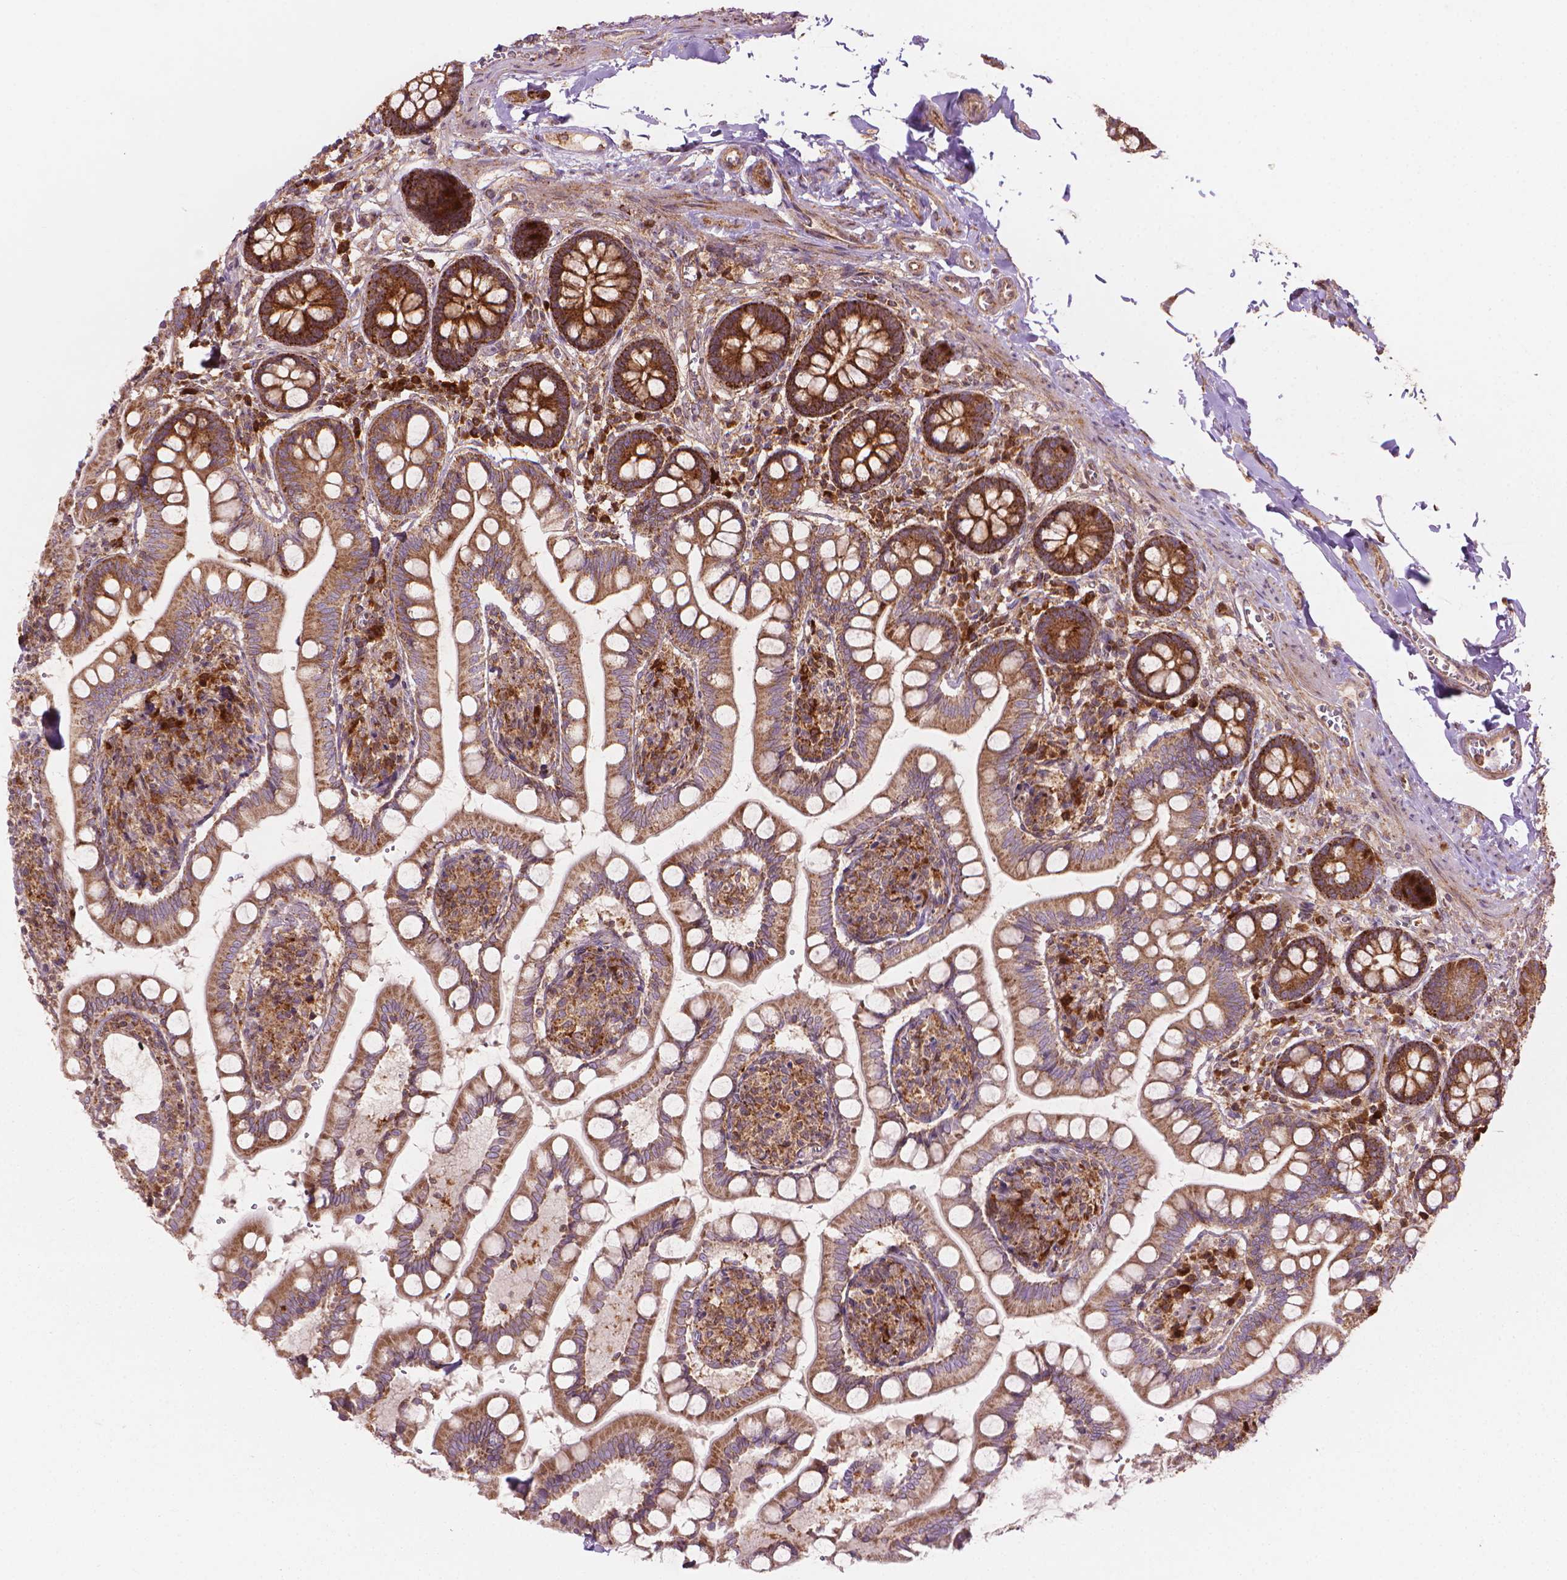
{"staining": {"intensity": "strong", "quantity": ">75%", "location": "cytoplasmic/membranous"}, "tissue": "small intestine", "cell_type": "Glandular cells", "image_type": "normal", "snomed": [{"axis": "morphology", "description": "Normal tissue, NOS"}, {"axis": "topography", "description": "Small intestine"}], "caption": "Immunohistochemistry (IHC) micrograph of unremarkable small intestine: small intestine stained using immunohistochemistry (IHC) exhibits high levels of strong protein expression localized specifically in the cytoplasmic/membranous of glandular cells, appearing as a cytoplasmic/membranous brown color.", "gene": "VARS2", "patient": {"sex": "female", "age": 56}}